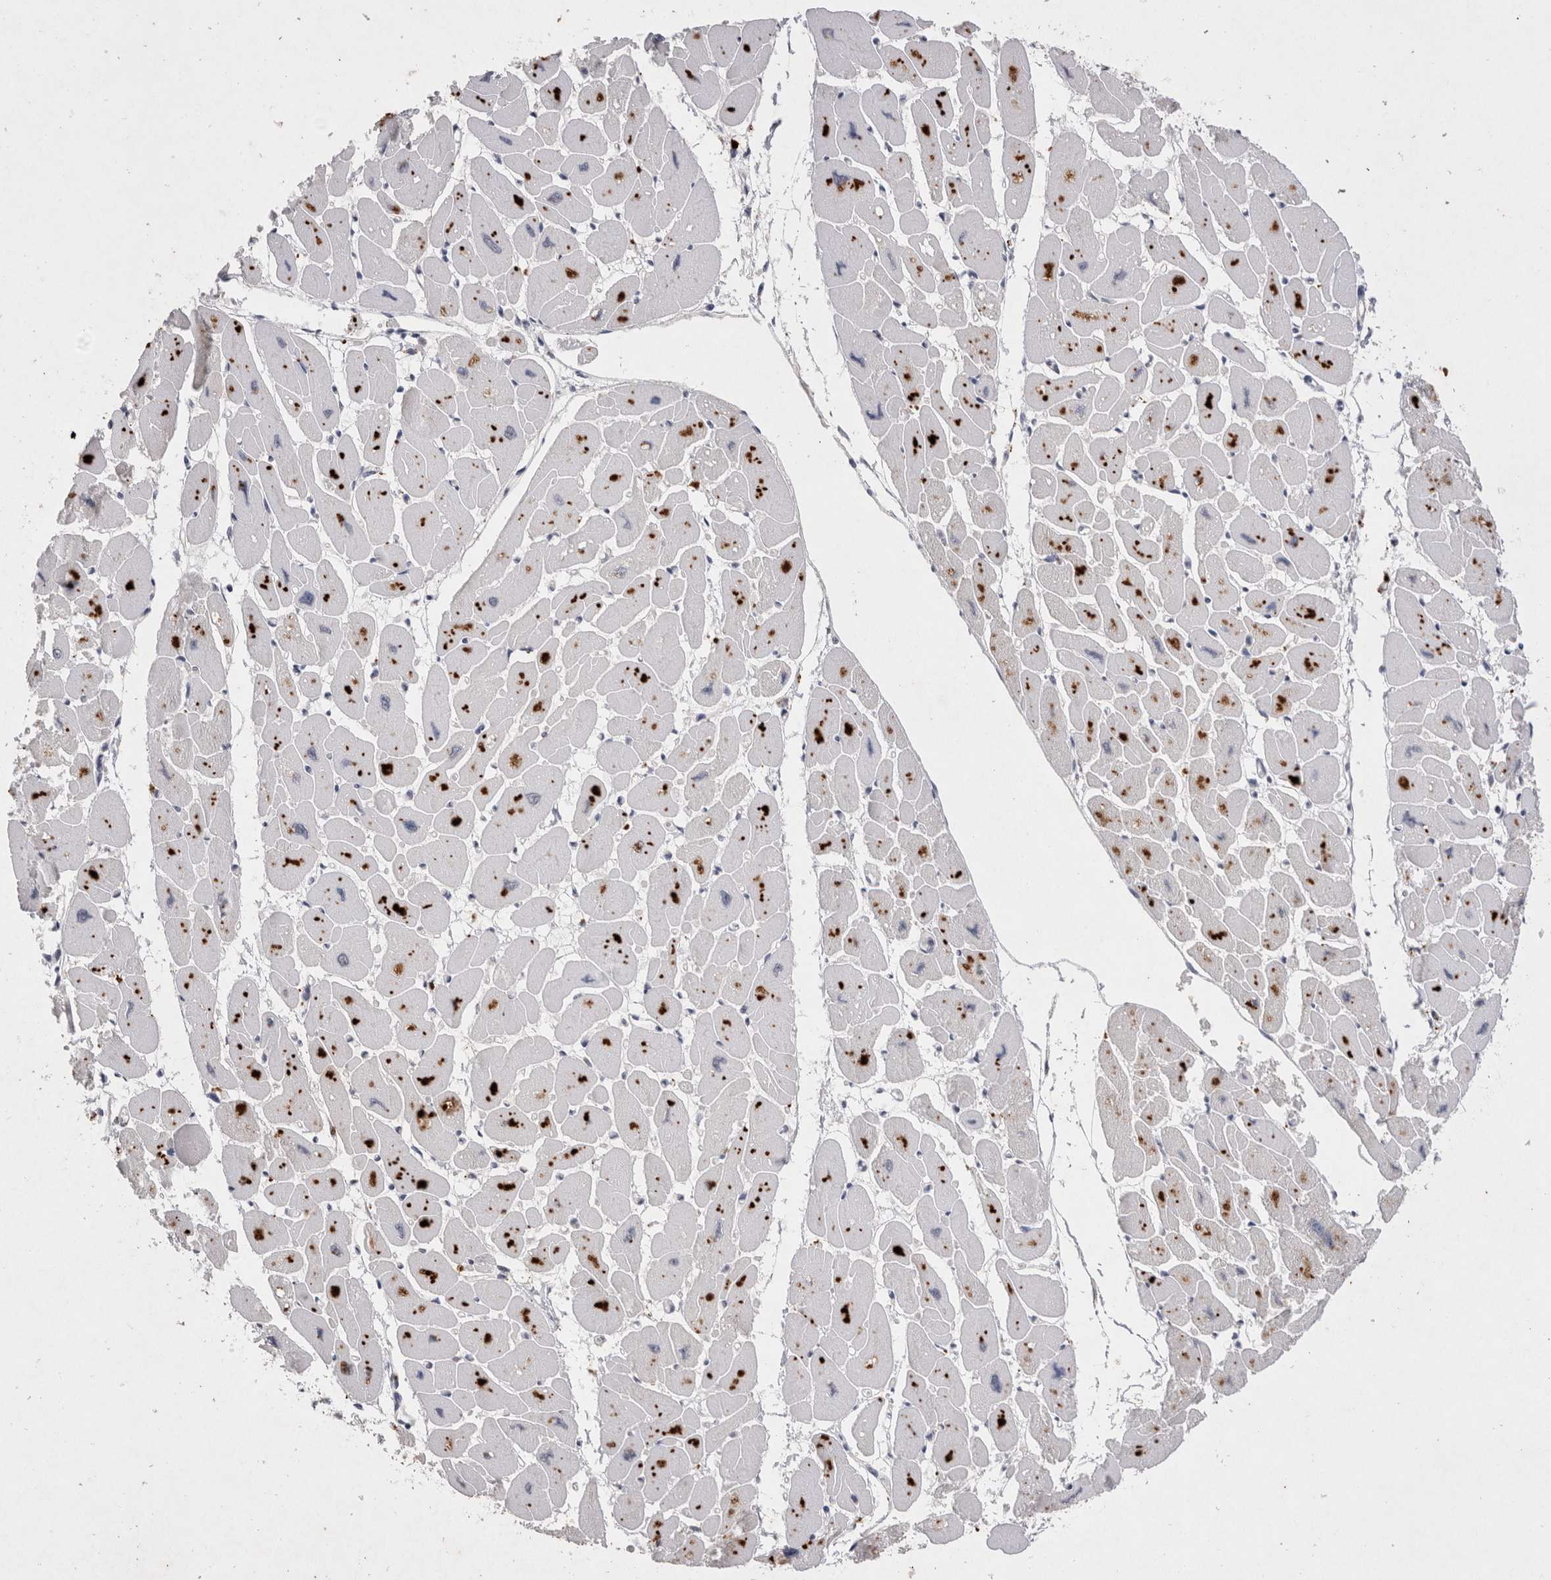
{"staining": {"intensity": "moderate", "quantity": "25%-75%", "location": "cytoplasmic/membranous"}, "tissue": "heart muscle", "cell_type": "Cardiomyocytes", "image_type": "normal", "snomed": [{"axis": "morphology", "description": "Normal tissue, NOS"}, {"axis": "topography", "description": "Heart"}], "caption": "About 25%-75% of cardiomyocytes in unremarkable heart muscle show moderate cytoplasmic/membranous protein staining as visualized by brown immunohistochemical staining.", "gene": "RASSF3", "patient": {"sex": "female", "age": 54}}